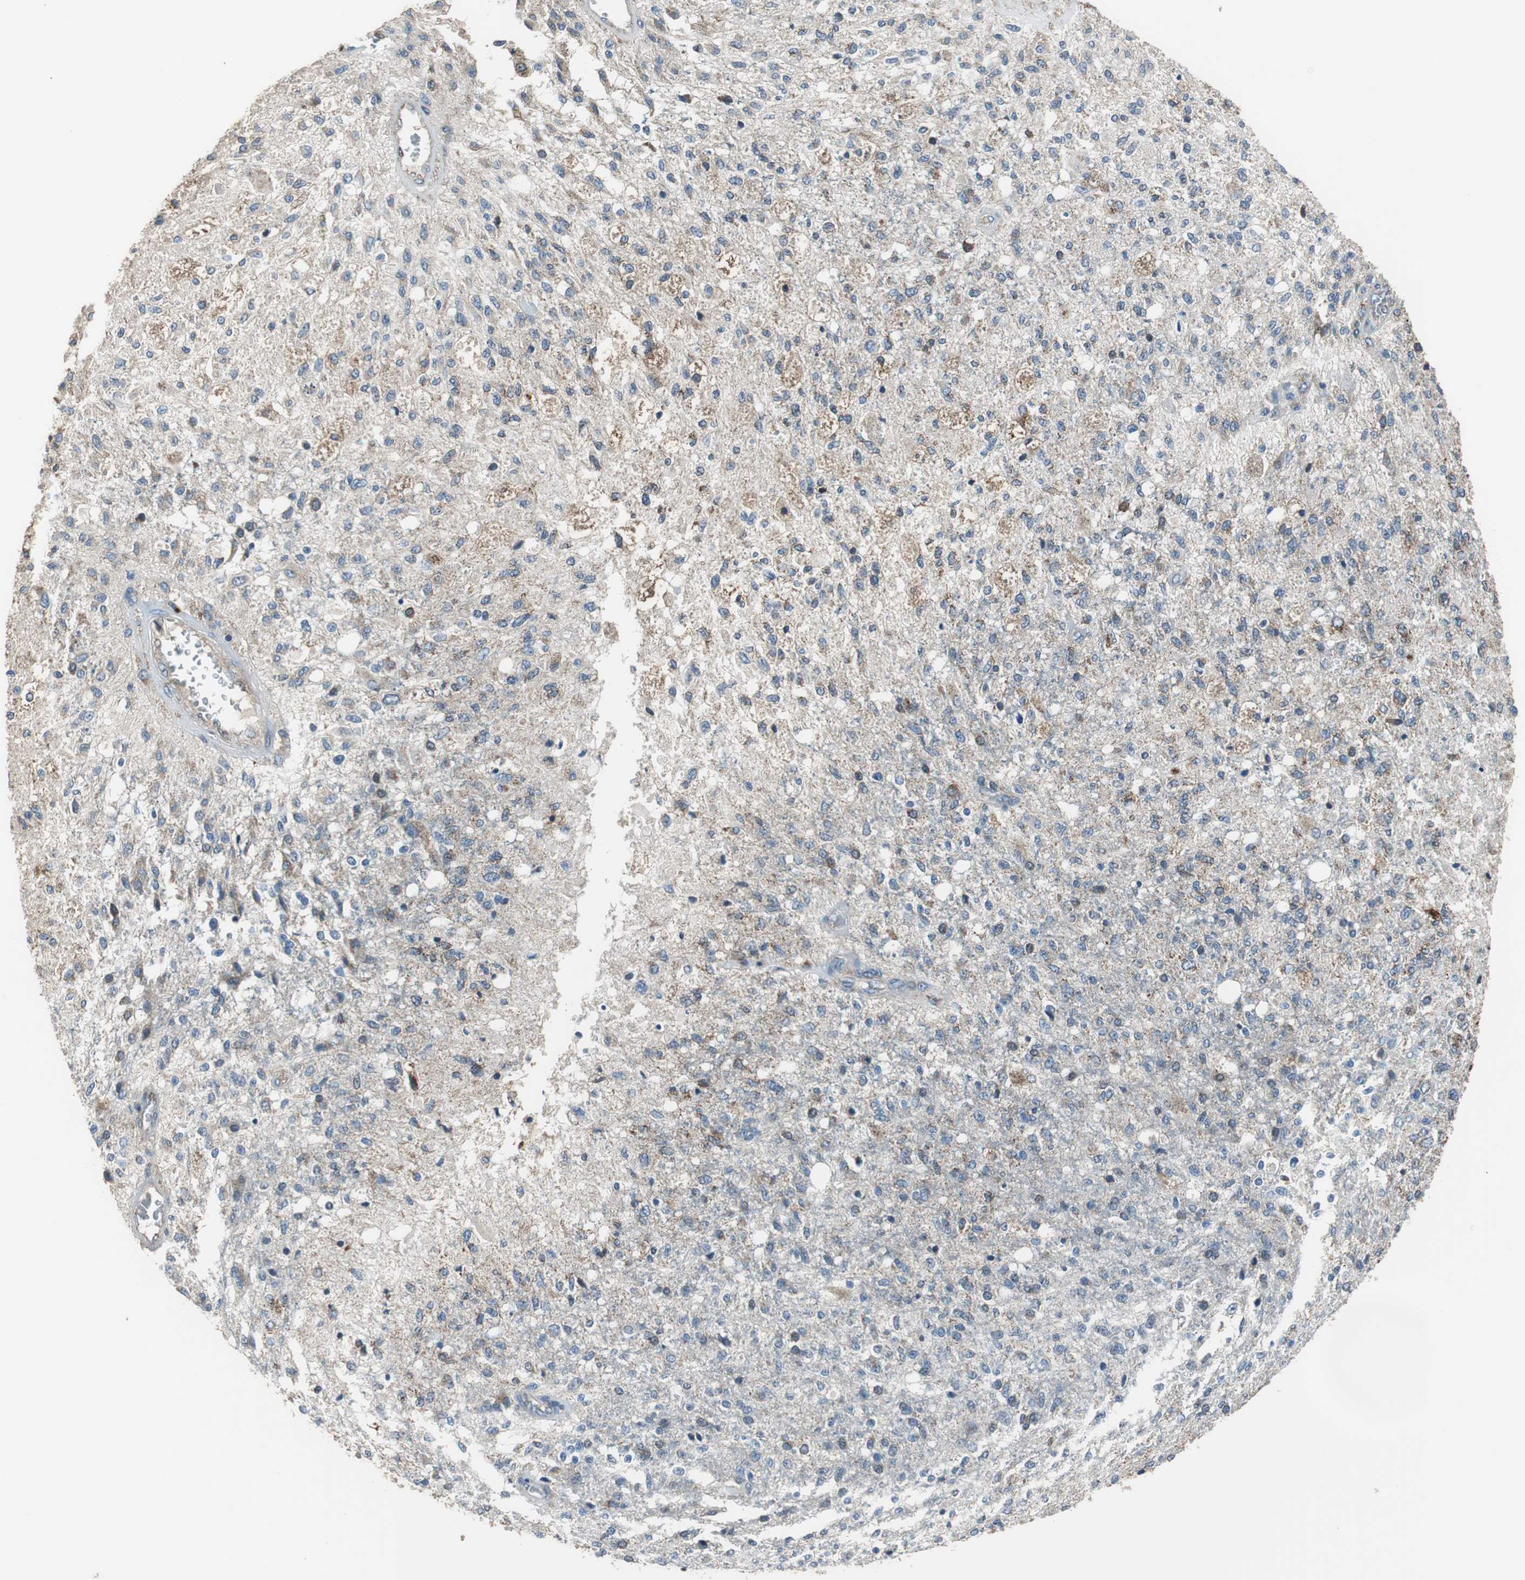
{"staining": {"intensity": "weak", "quantity": "25%-75%", "location": "cytoplasmic/membranous"}, "tissue": "glioma", "cell_type": "Tumor cells", "image_type": "cancer", "snomed": [{"axis": "morphology", "description": "Normal tissue, NOS"}, {"axis": "morphology", "description": "Glioma, malignant, High grade"}, {"axis": "topography", "description": "Cerebral cortex"}], "caption": "A histopathology image showing weak cytoplasmic/membranous staining in about 25%-75% of tumor cells in high-grade glioma (malignant), as visualized by brown immunohistochemical staining.", "gene": "PI4KB", "patient": {"sex": "male", "age": 77}}